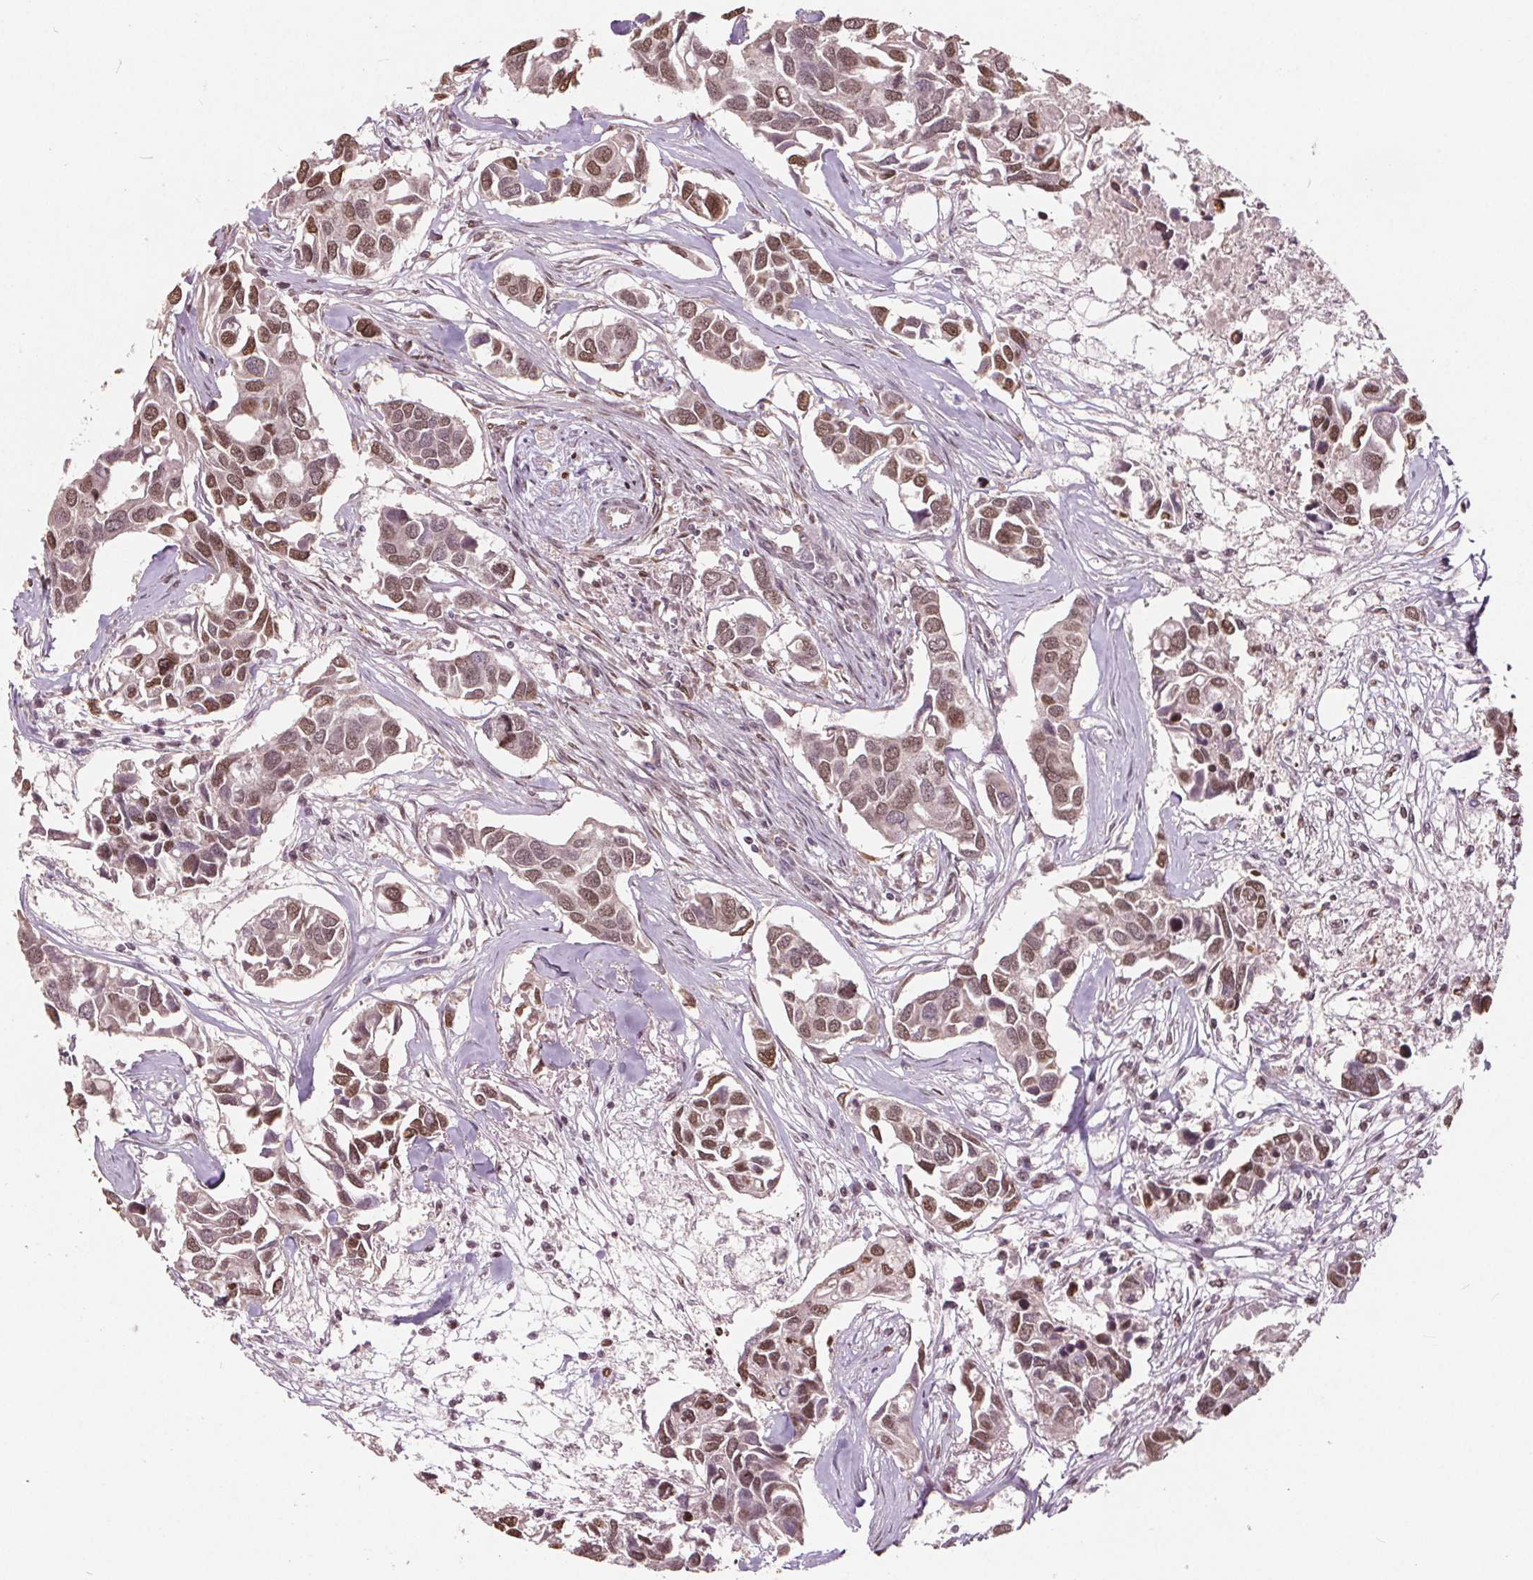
{"staining": {"intensity": "moderate", "quantity": "25%-75%", "location": "nuclear"}, "tissue": "breast cancer", "cell_type": "Tumor cells", "image_type": "cancer", "snomed": [{"axis": "morphology", "description": "Duct carcinoma"}, {"axis": "topography", "description": "Breast"}], "caption": "Protein staining displays moderate nuclear expression in about 25%-75% of tumor cells in breast intraductal carcinoma. (DAB (3,3'-diaminobenzidine) IHC with brightfield microscopy, high magnification).", "gene": "HIF1AN", "patient": {"sex": "female", "age": 83}}